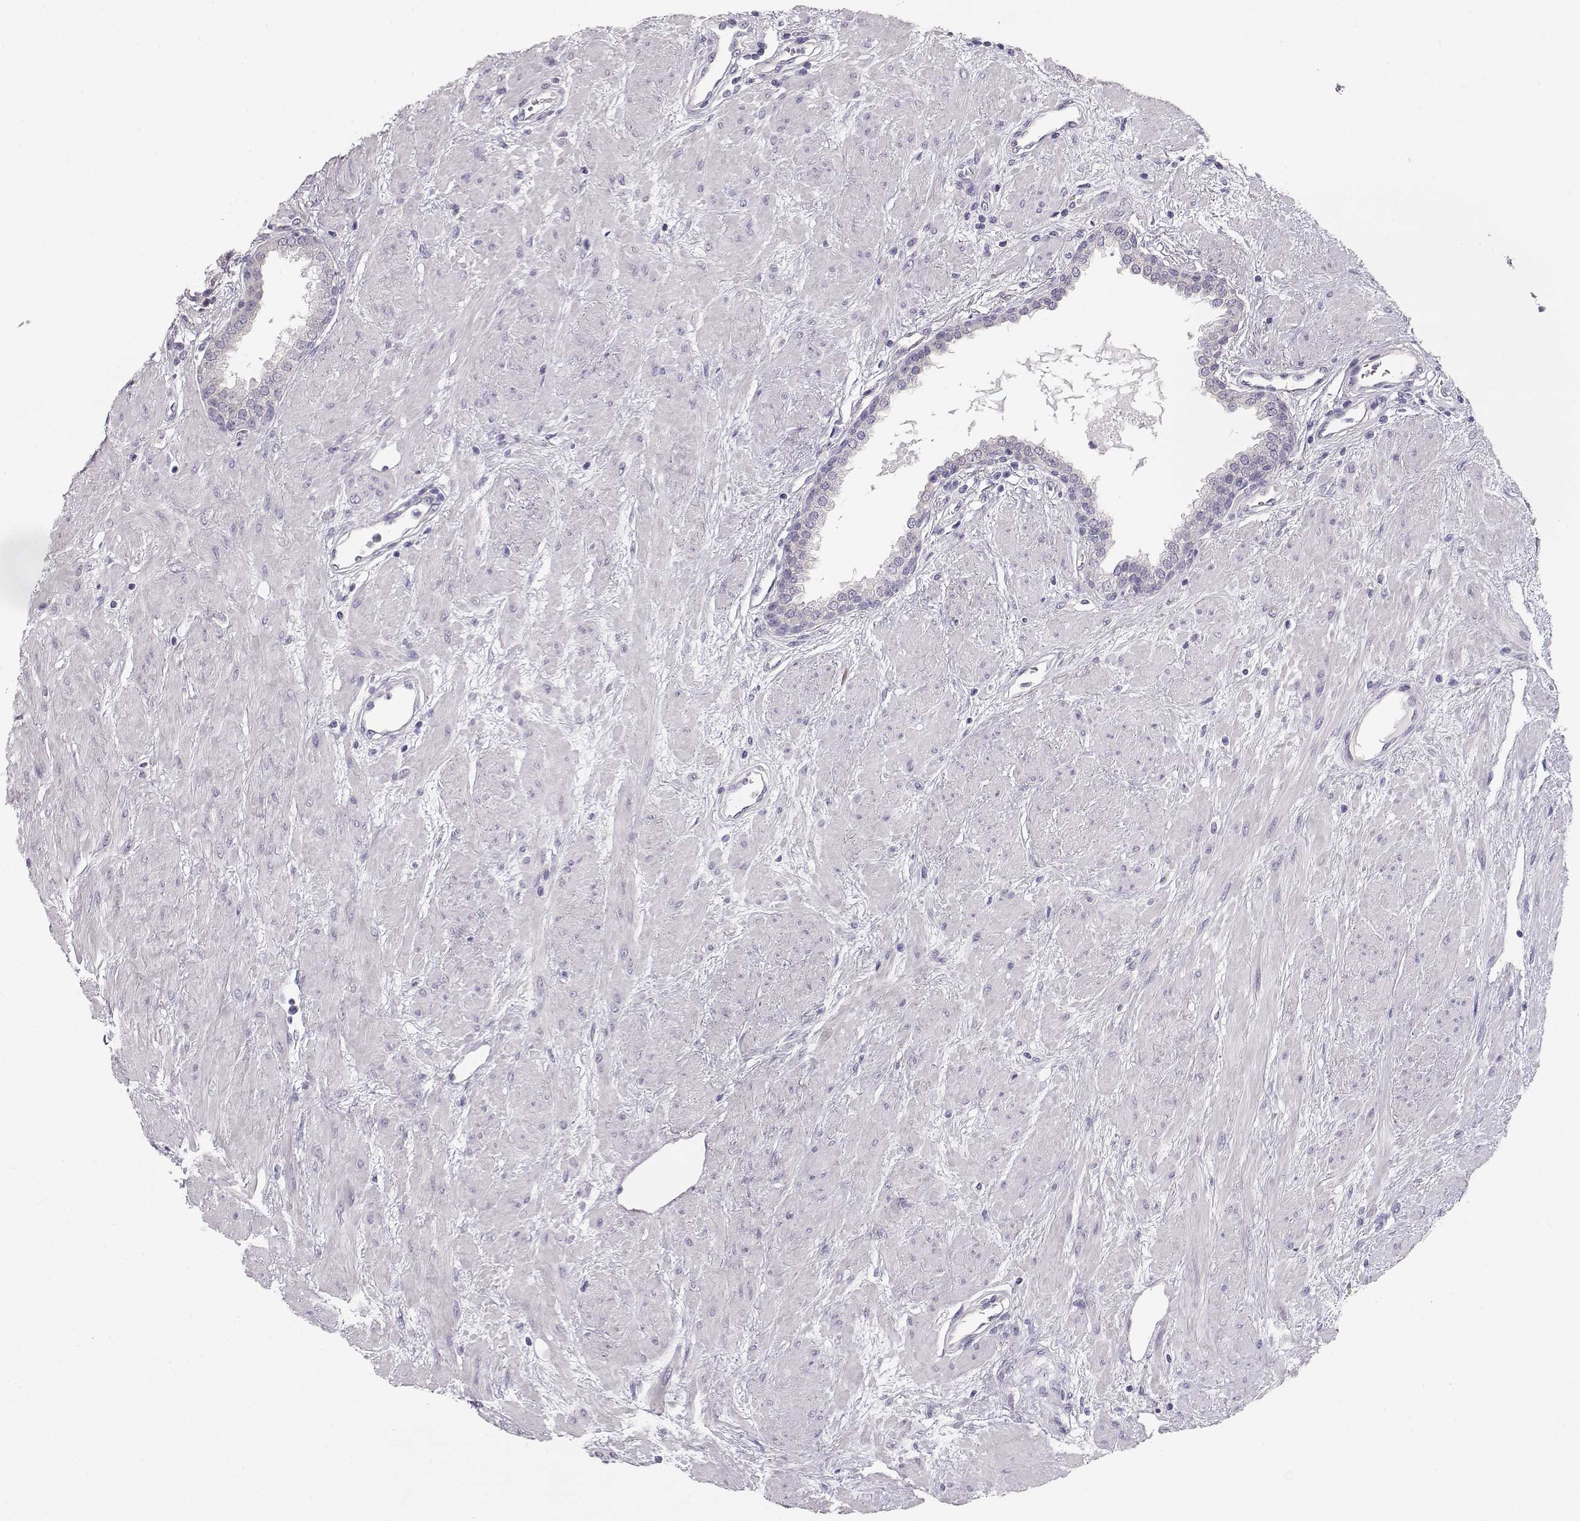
{"staining": {"intensity": "negative", "quantity": "none", "location": "none"}, "tissue": "prostate", "cell_type": "Glandular cells", "image_type": "normal", "snomed": [{"axis": "morphology", "description": "Normal tissue, NOS"}, {"axis": "topography", "description": "Prostate"}], "caption": "The photomicrograph displays no significant positivity in glandular cells of prostate.", "gene": "GLIPR1L2", "patient": {"sex": "male", "age": 51}}